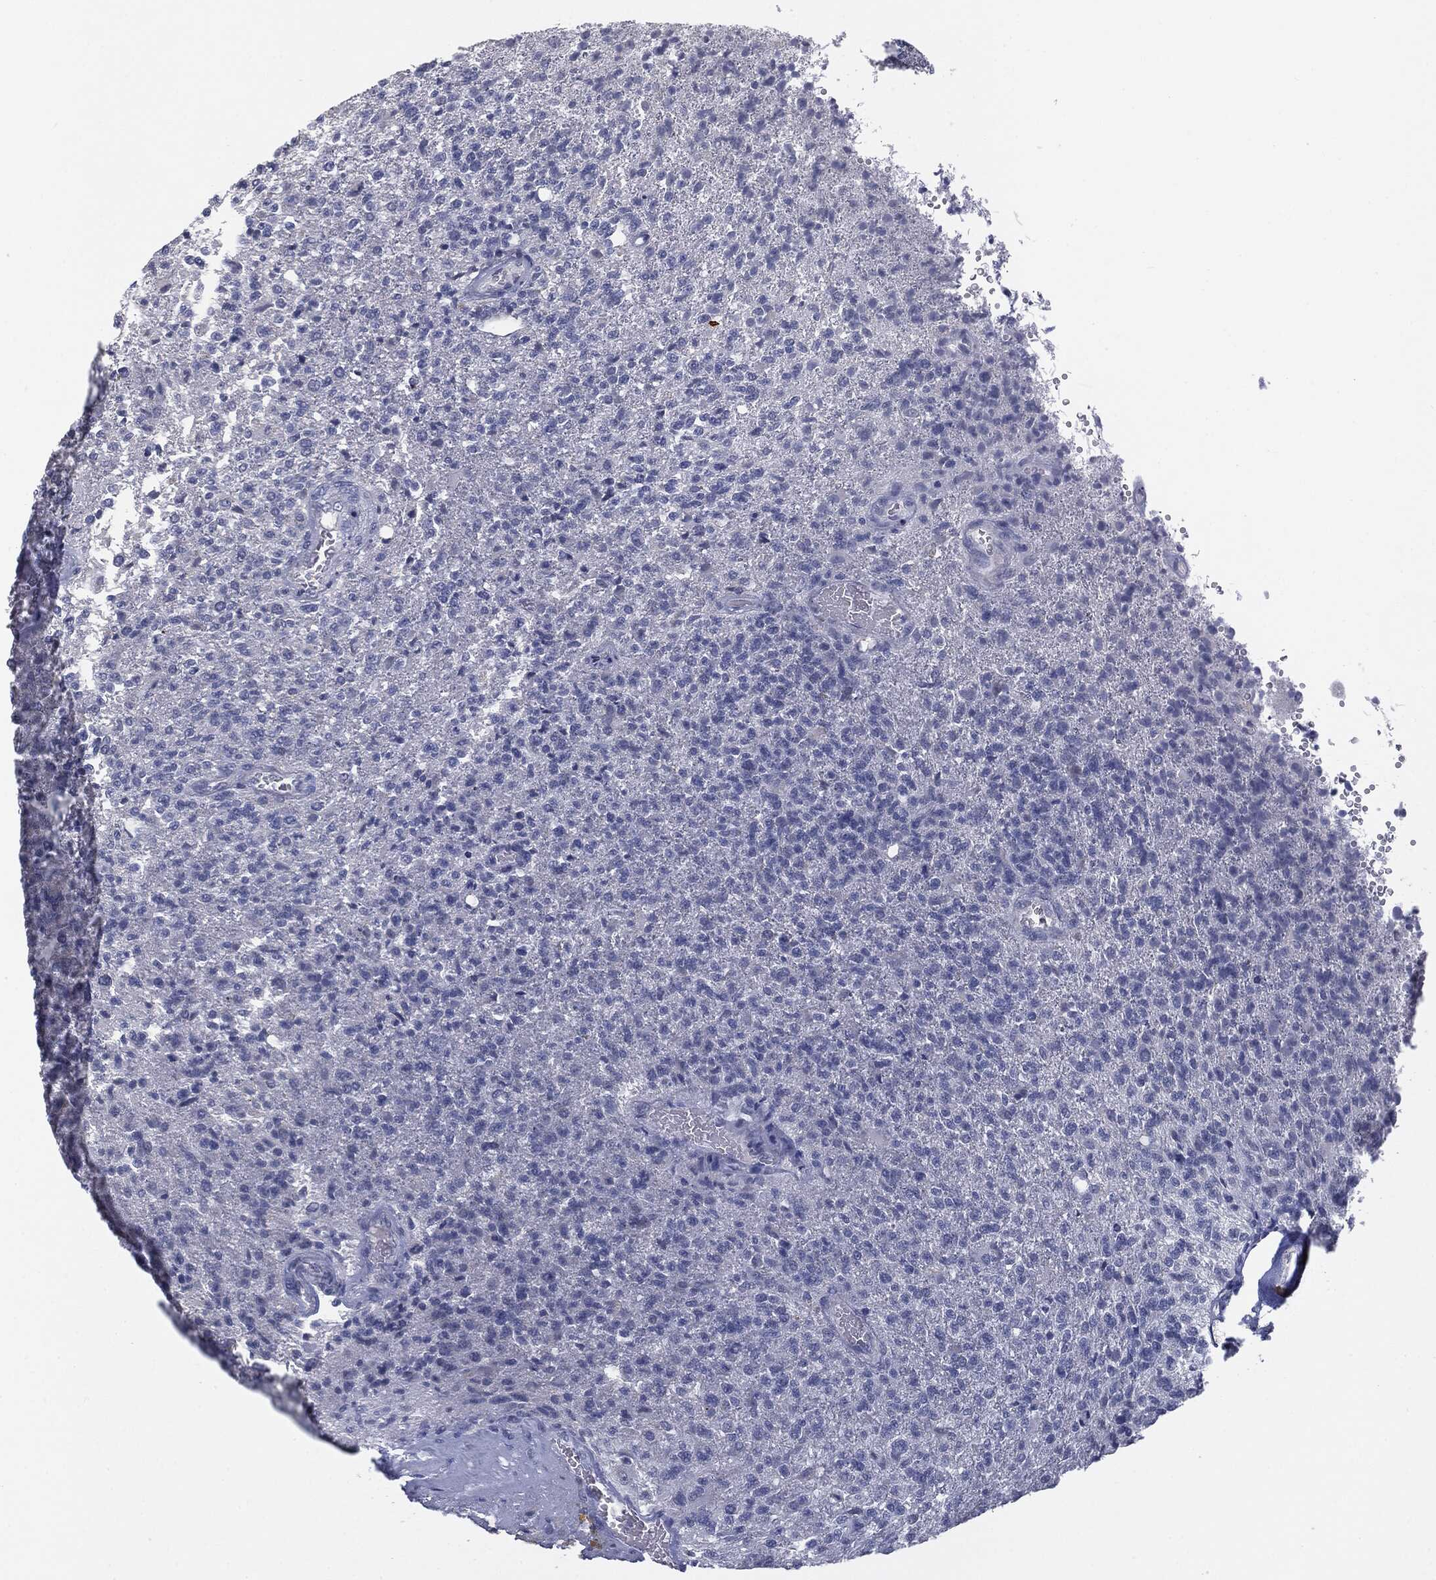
{"staining": {"intensity": "negative", "quantity": "none", "location": "none"}, "tissue": "glioma", "cell_type": "Tumor cells", "image_type": "cancer", "snomed": [{"axis": "morphology", "description": "Glioma, malignant, High grade"}, {"axis": "topography", "description": "Brain"}], "caption": "This is an immunohistochemistry (IHC) micrograph of human glioma. There is no staining in tumor cells.", "gene": "MUC1", "patient": {"sex": "male", "age": 56}}